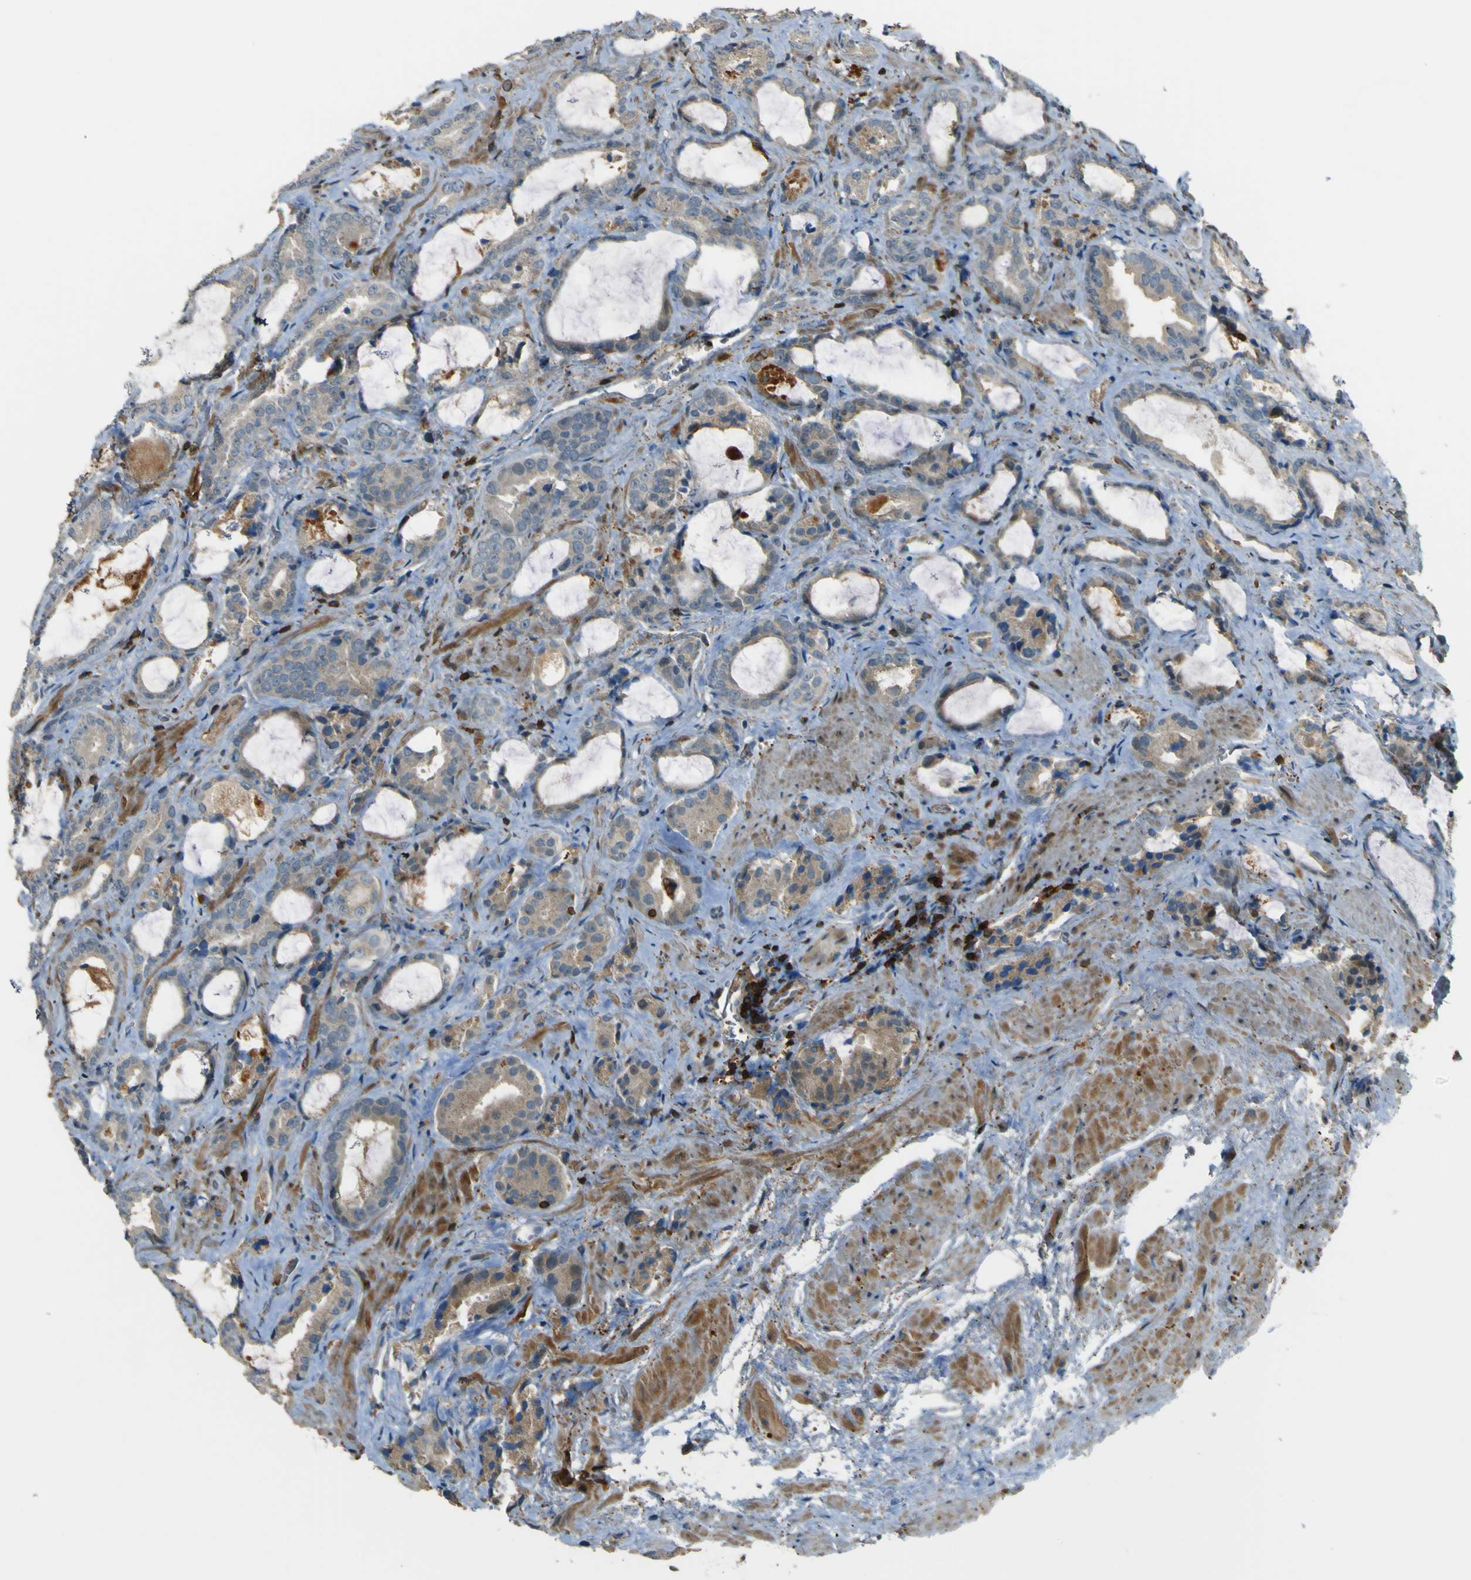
{"staining": {"intensity": "weak", "quantity": ">75%", "location": "cytoplasmic/membranous"}, "tissue": "prostate cancer", "cell_type": "Tumor cells", "image_type": "cancer", "snomed": [{"axis": "morphology", "description": "Adenocarcinoma, Low grade"}, {"axis": "topography", "description": "Prostate"}], "caption": "Protein expression analysis of human prostate low-grade adenocarcinoma reveals weak cytoplasmic/membranous expression in approximately >75% of tumor cells.", "gene": "PCDHB5", "patient": {"sex": "male", "age": 60}}